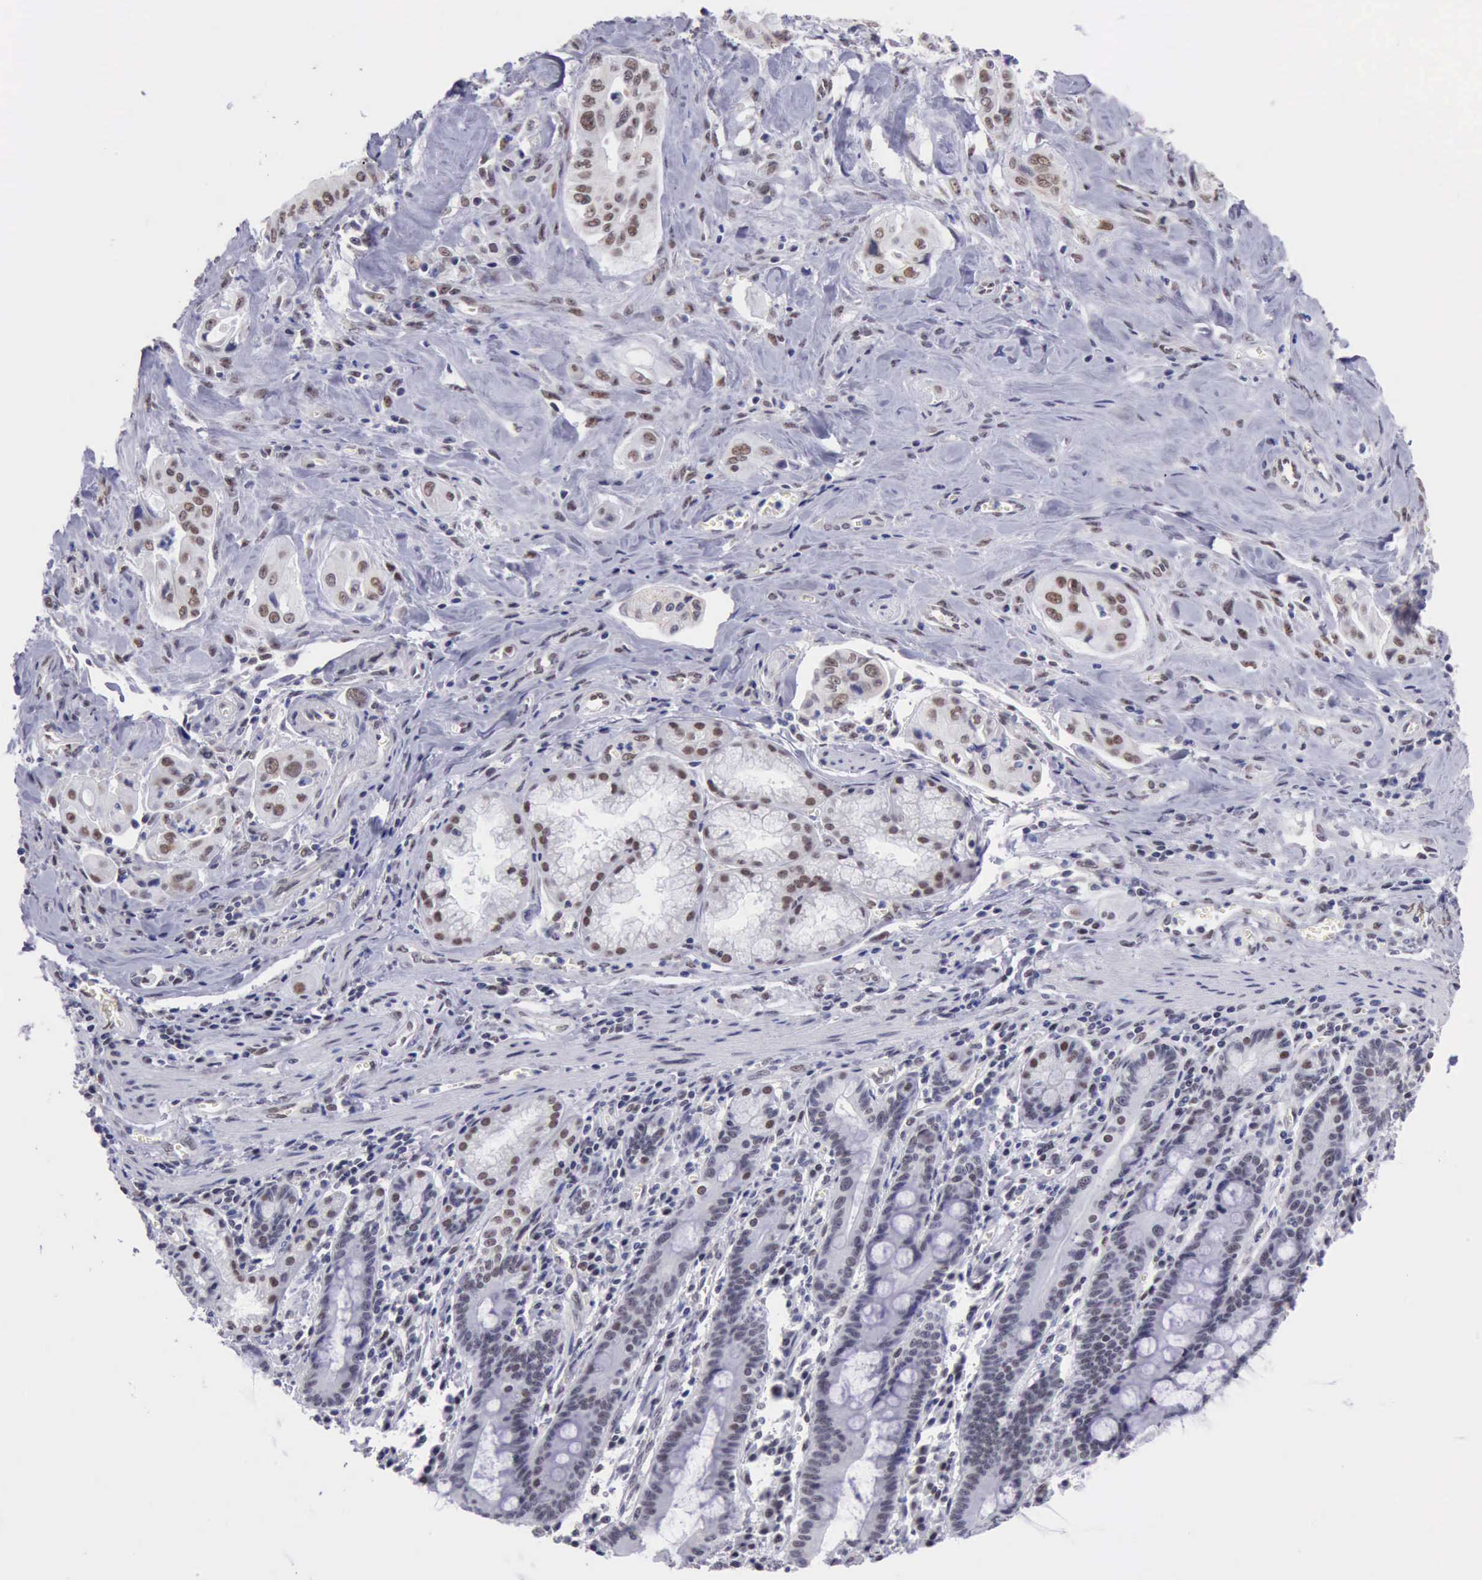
{"staining": {"intensity": "weak", "quantity": "25%-75%", "location": "nuclear"}, "tissue": "pancreatic cancer", "cell_type": "Tumor cells", "image_type": "cancer", "snomed": [{"axis": "morphology", "description": "Adenocarcinoma, NOS"}, {"axis": "topography", "description": "Pancreas"}], "caption": "Protein analysis of adenocarcinoma (pancreatic) tissue reveals weak nuclear staining in about 25%-75% of tumor cells.", "gene": "ERCC4", "patient": {"sex": "male", "age": 77}}